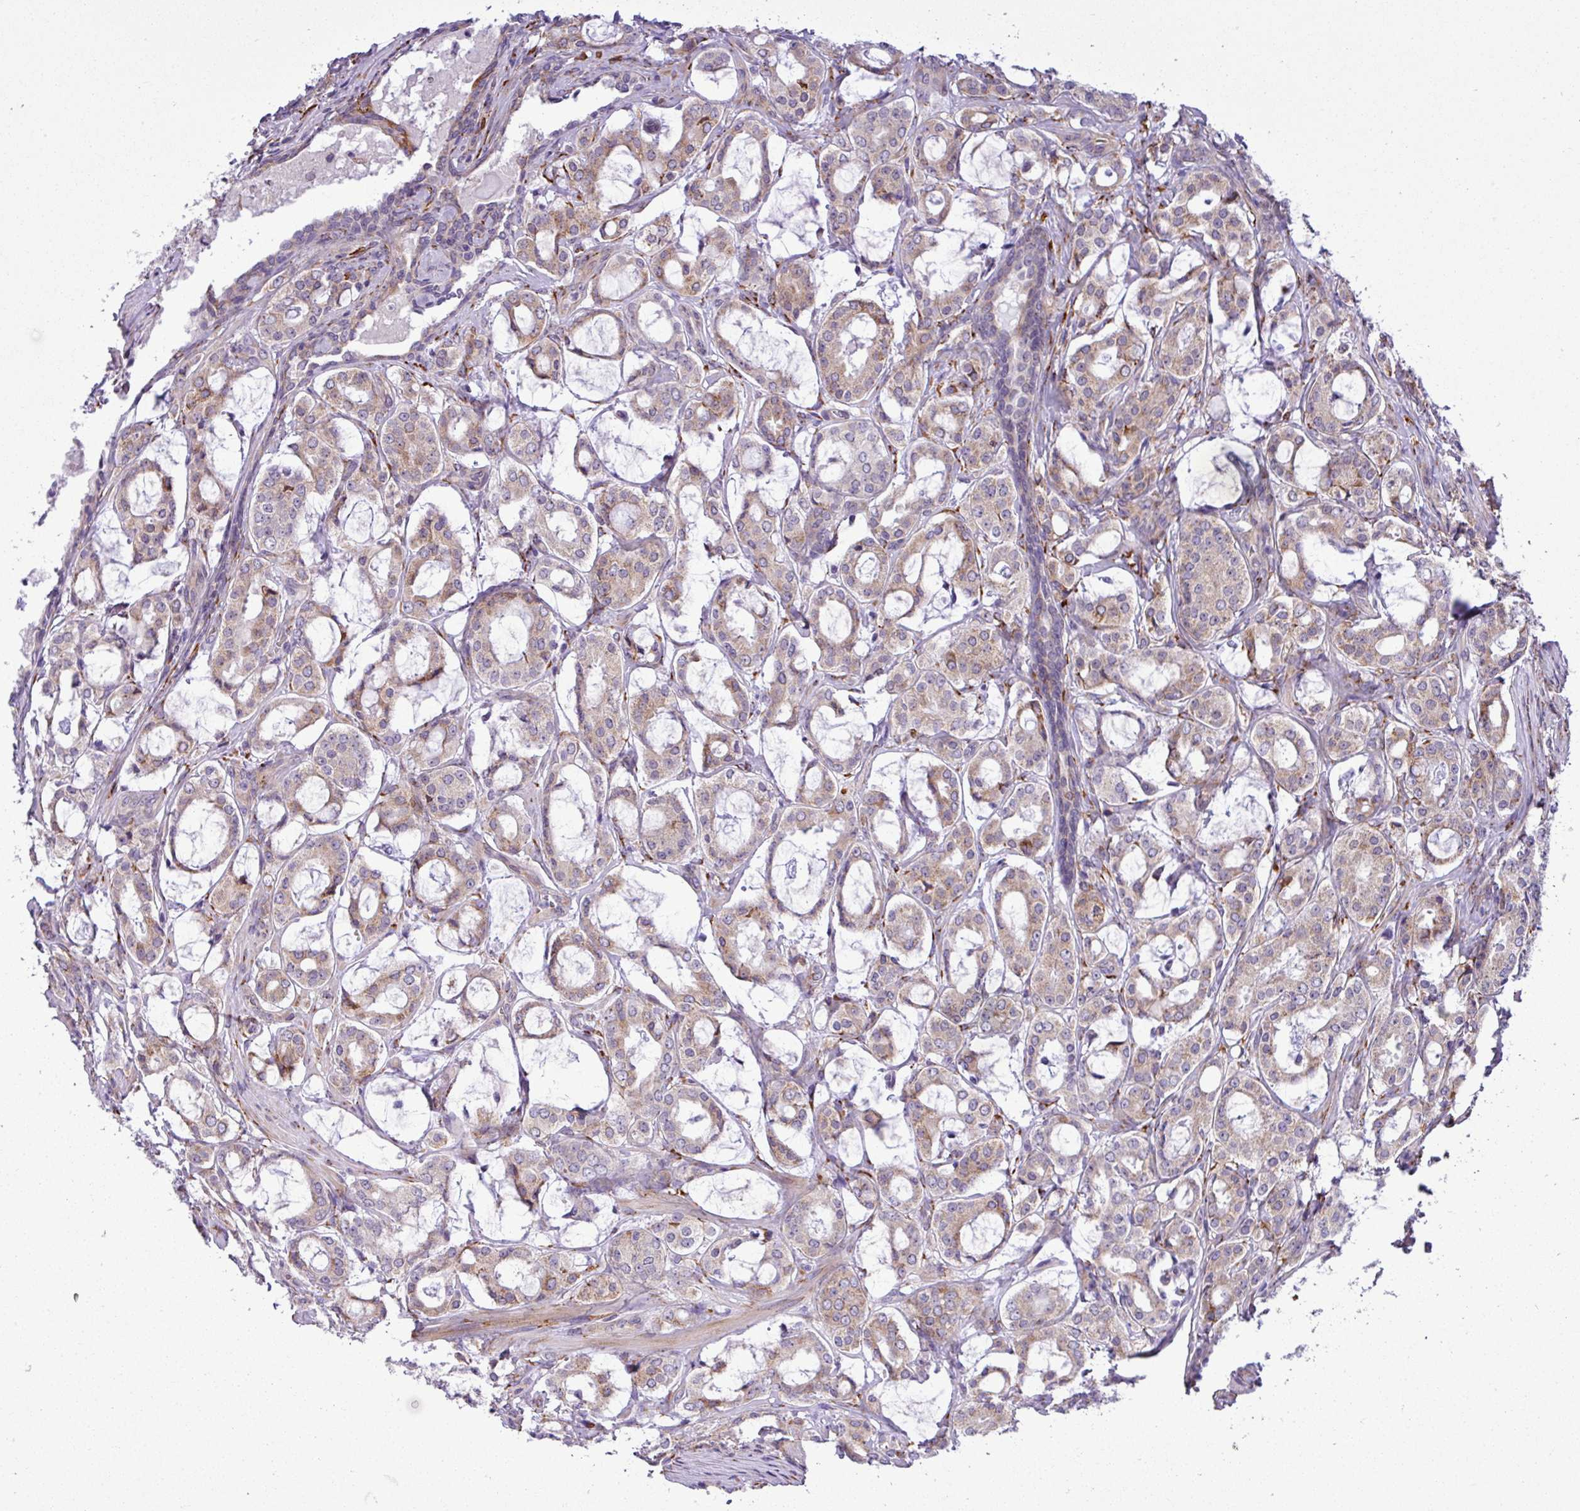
{"staining": {"intensity": "weak", "quantity": "<25%", "location": "cytoplasmic/membranous"}, "tissue": "prostate cancer", "cell_type": "Tumor cells", "image_type": "cancer", "snomed": [{"axis": "morphology", "description": "Adenocarcinoma, High grade"}, {"axis": "topography", "description": "Prostate"}], "caption": "Tumor cells show no significant expression in prostate adenocarcinoma (high-grade).", "gene": "CFAP97", "patient": {"sex": "male", "age": 63}}